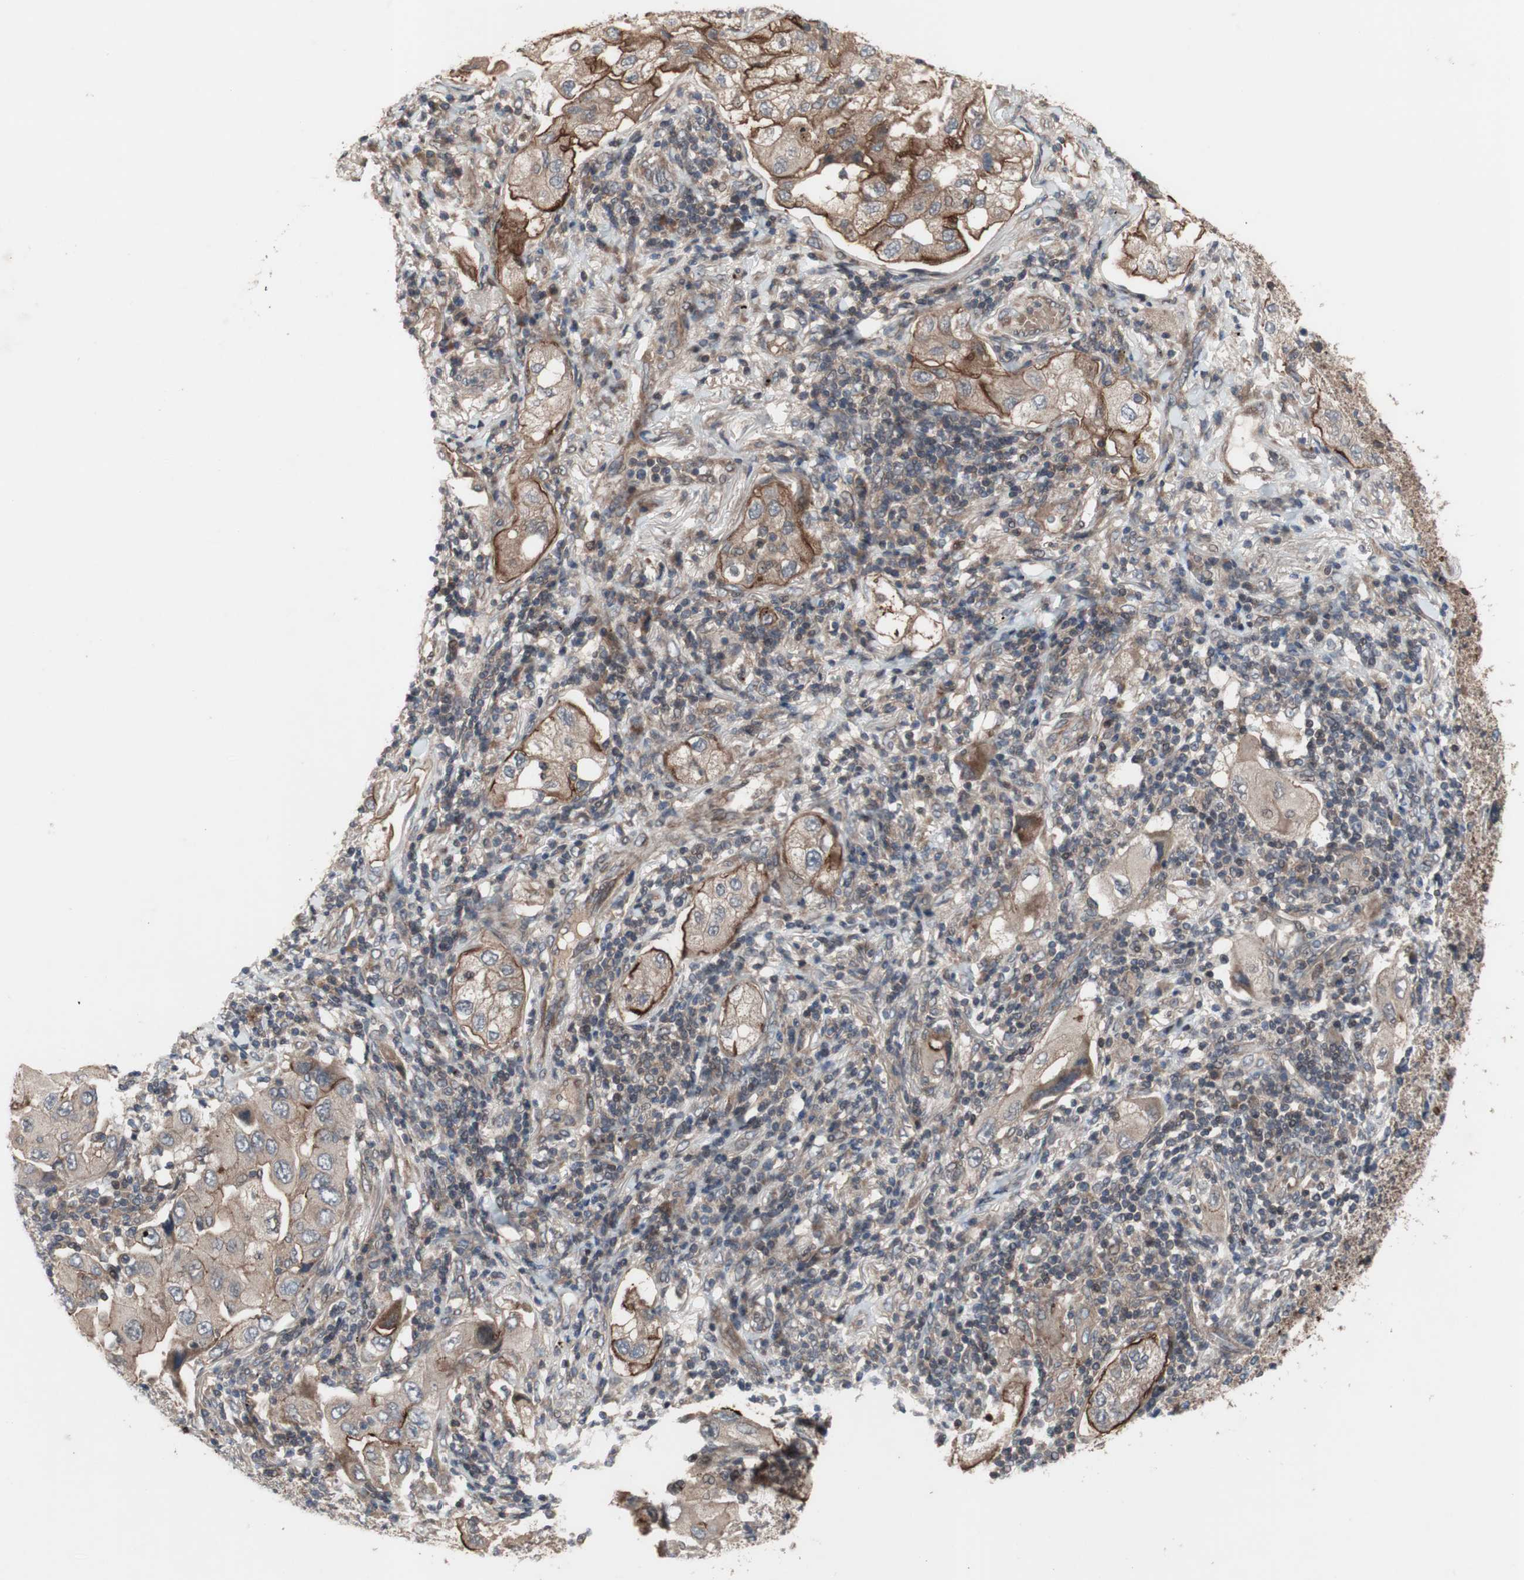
{"staining": {"intensity": "moderate", "quantity": ">75%", "location": "cytoplasmic/membranous"}, "tissue": "lung cancer", "cell_type": "Tumor cells", "image_type": "cancer", "snomed": [{"axis": "morphology", "description": "Adenocarcinoma, NOS"}, {"axis": "topography", "description": "Lung"}], "caption": "Lung cancer (adenocarcinoma) stained for a protein reveals moderate cytoplasmic/membranous positivity in tumor cells.", "gene": "OAZ1", "patient": {"sex": "female", "age": 65}}